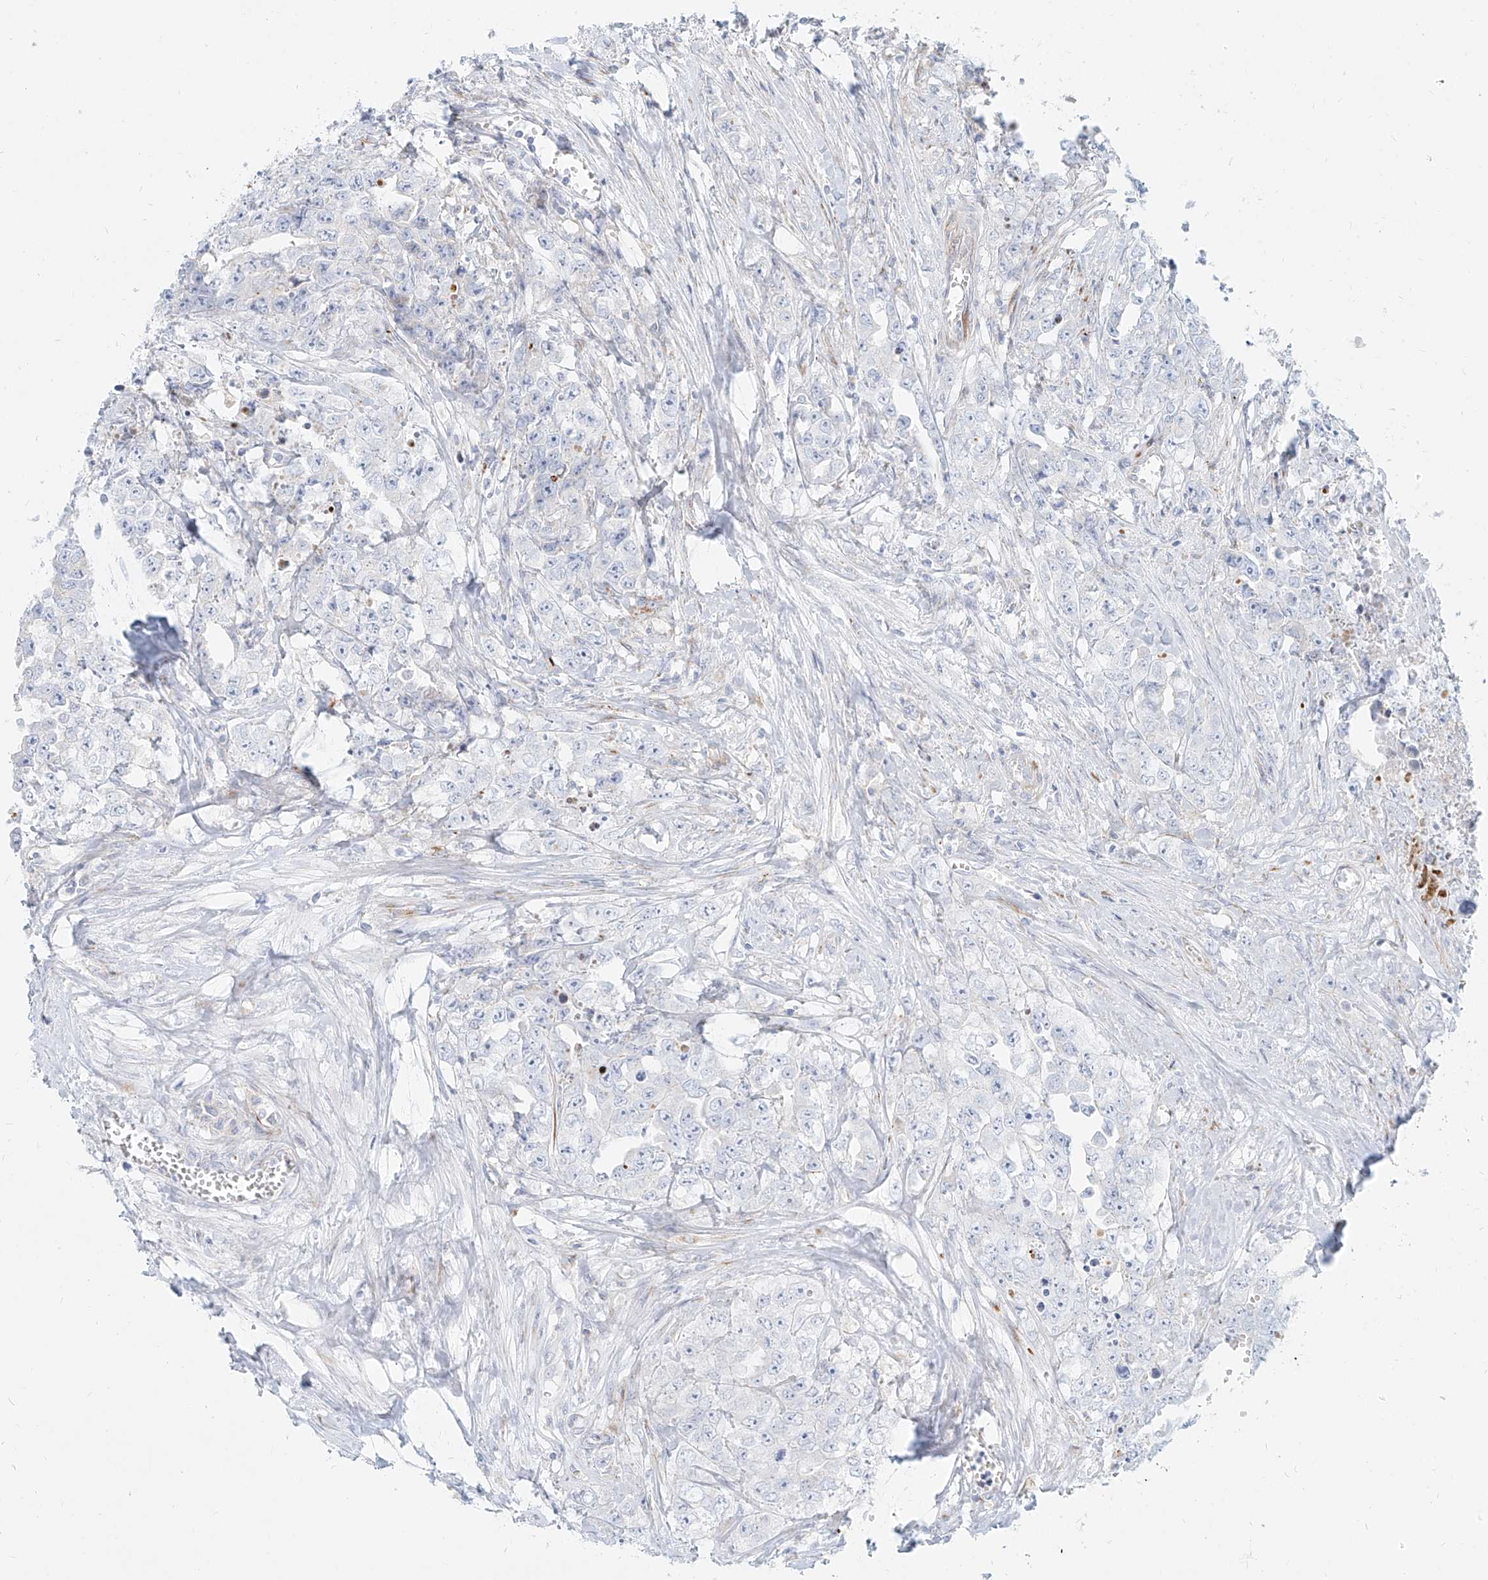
{"staining": {"intensity": "negative", "quantity": "none", "location": "none"}, "tissue": "testis cancer", "cell_type": "Tumor cells", "image_type": "cancer", "snomed": [{"axis": "morphology", "description": "Seminoma, NOS"}, {"axis": "morphology", "description": "Carcinoma, Embryonal, NOS"}, {"axis": "topography", "description": "Testis"}], "caption": "The histopathology image exhibits no staining of tumor cells in testis embryonal carcinoma. Nuclei are stained in blue.", "gene": "MTX2", "patient": {"sex": "male", "age": 43}}